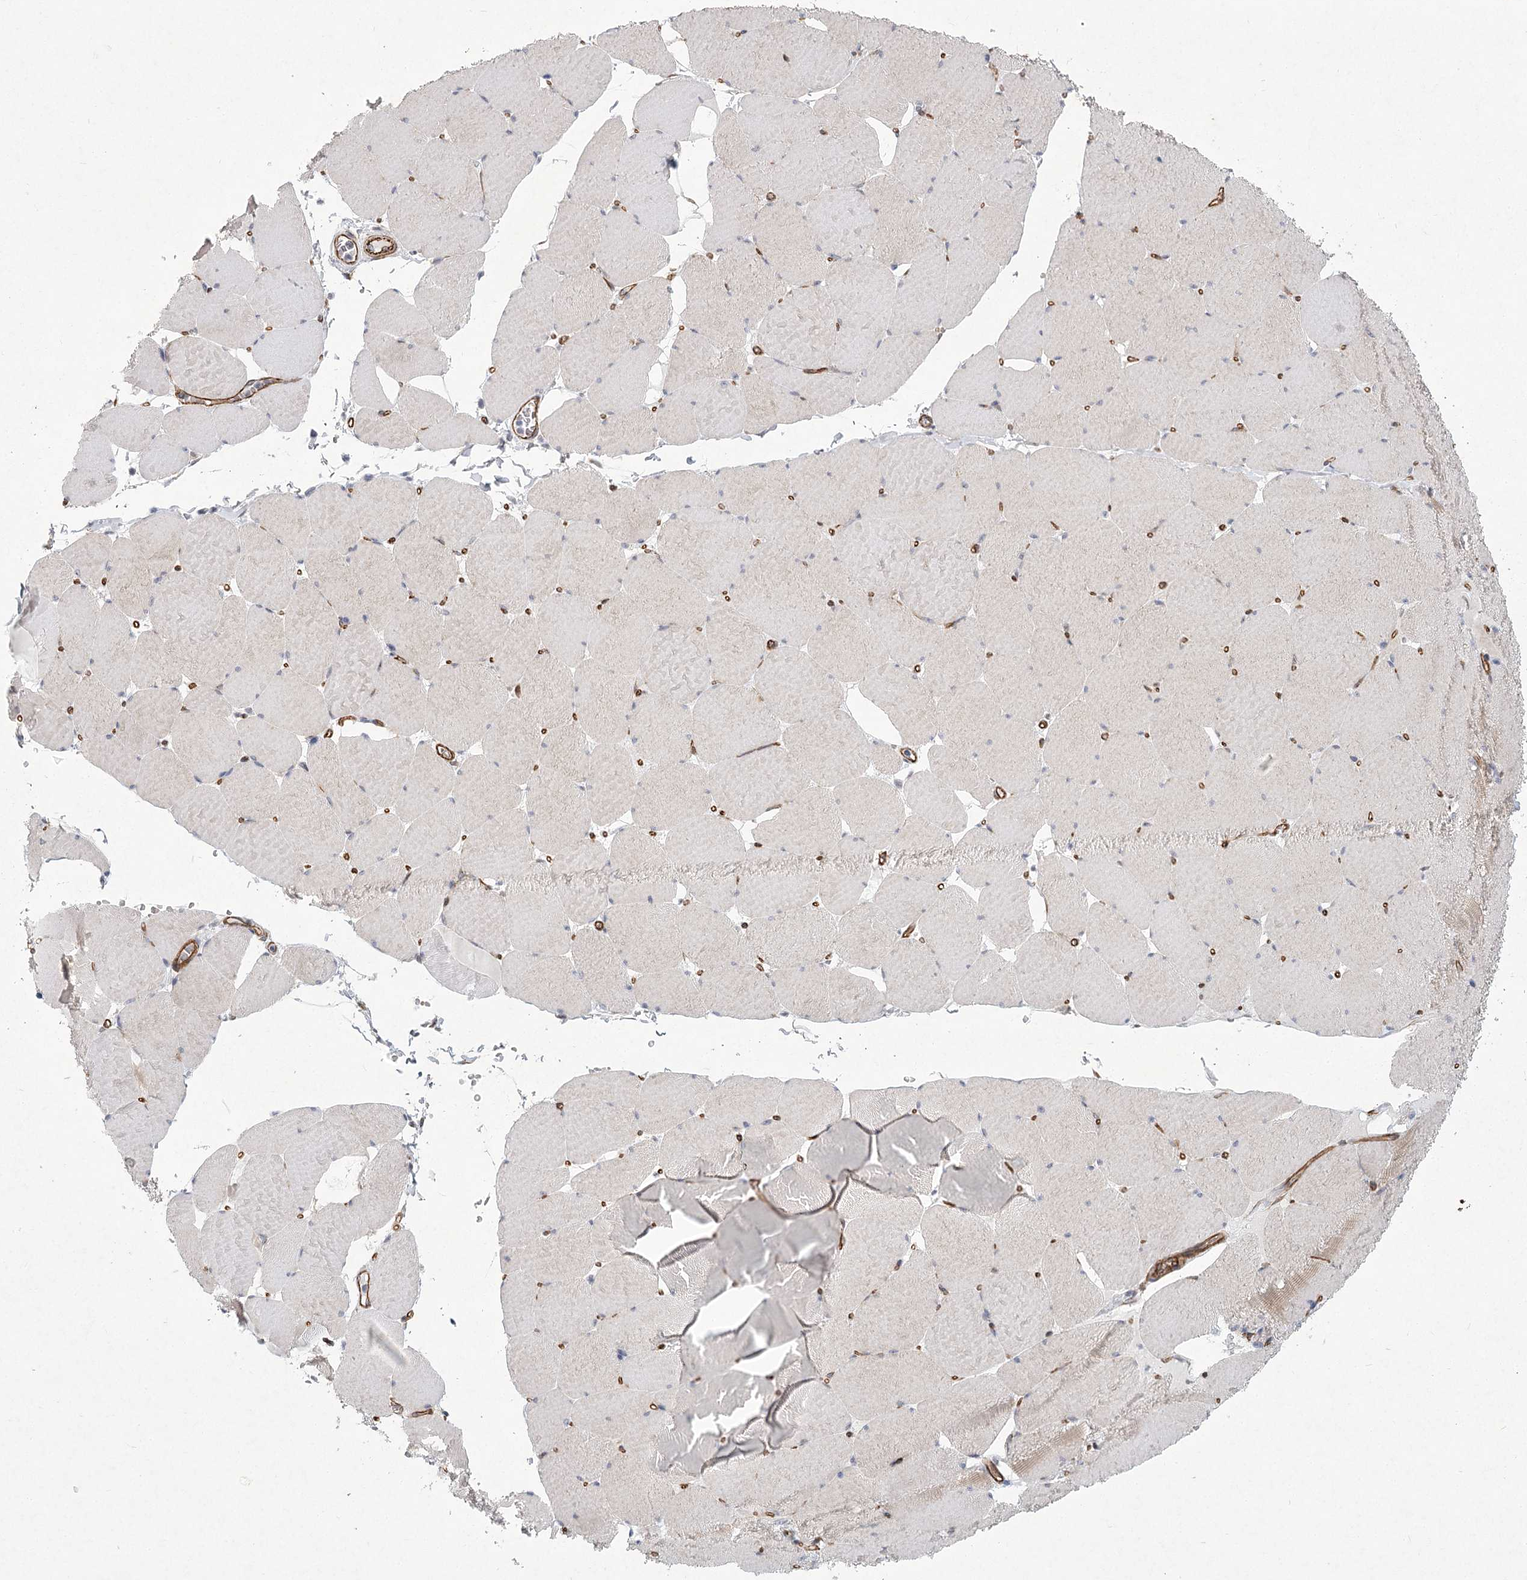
{"staining": {"intensity": "weak", "quantity": "25%-75%", "location": "cytoplasmic/membranous"}, "tissue": "skeletal muscle", "cell_type": "Myocytes", "image_type": "normal", "snomed": [{"axis": "morphology", "description": "Normal tissue, NOS"}, {"axis": "topography", "description": "Skeletal muscle"}, {"axis": "topography", "description": "Head-Neck"}], "caption": "Skeletal muscle stained with DAB (3,3'-diaminobenzidine) immunohistochemistry (IHC) demonstrates low levels of weak cytoplasmic/membranous positivity in approximately 25%-75% of myocytes. (DAB = brown stain, brightfield microscopy at high magnification).", "gene": "MEPE", "patient": {"sex": "male", "age": 66}}